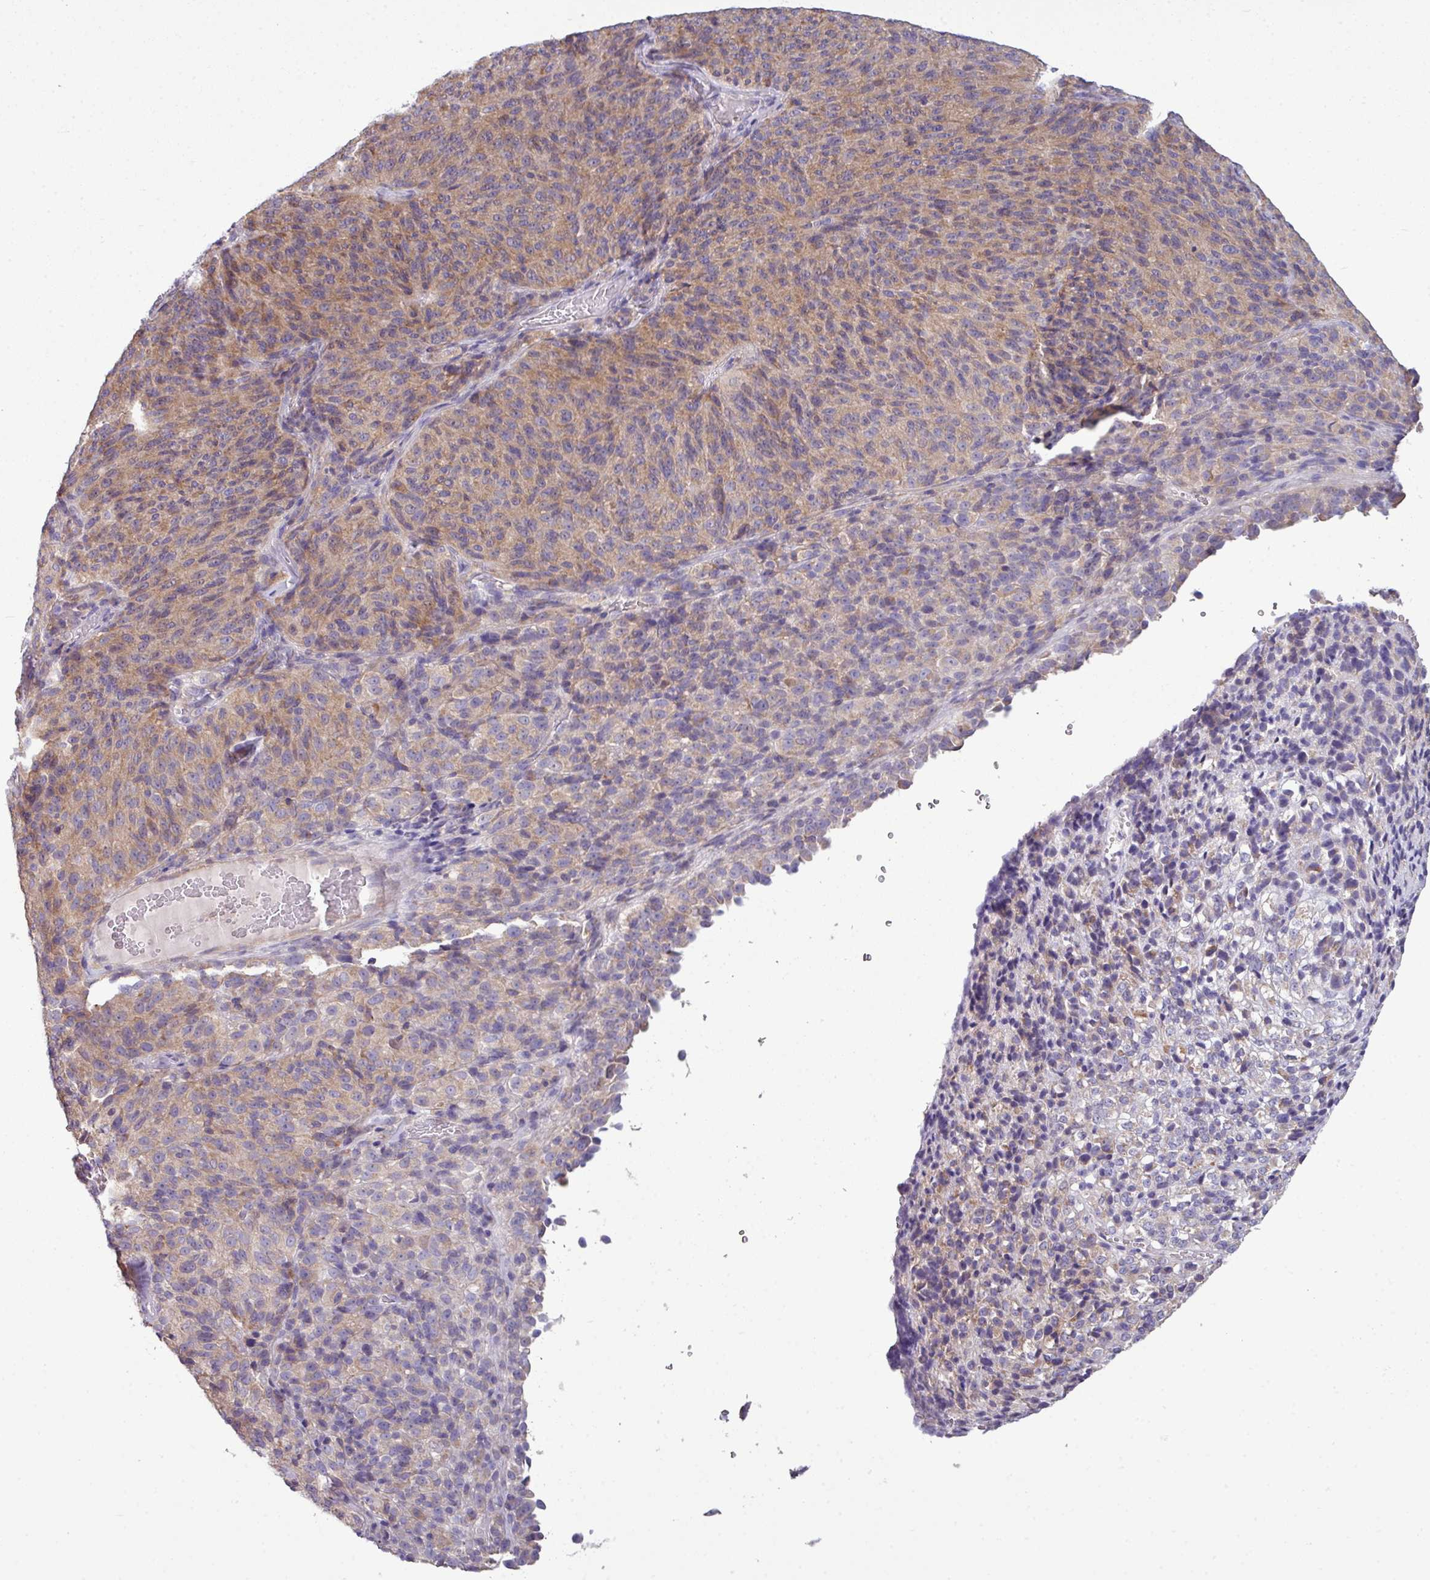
{"staining": {"intensity": "moderate", "quantity": "25%-75%", "location": "cytoplasmic/membranous"}, "tissue": "melanoma", "cell_type": "Tumor cells", "image_type": "cancer", "snomed": [{"axis": "morphology", "description": "Malignant melanoma, Metastatic site"}, {"axis": "topography", "description": "Brain"}], "caption": "This is an image of immunohistochemistry staining of malignant melanoma (metastatic site), which shows moderate positivity in the cytoplasmic/membranous of tumor cells.", "gene": "AGAP5", "patient": {"sex": "female", "age": 56}}